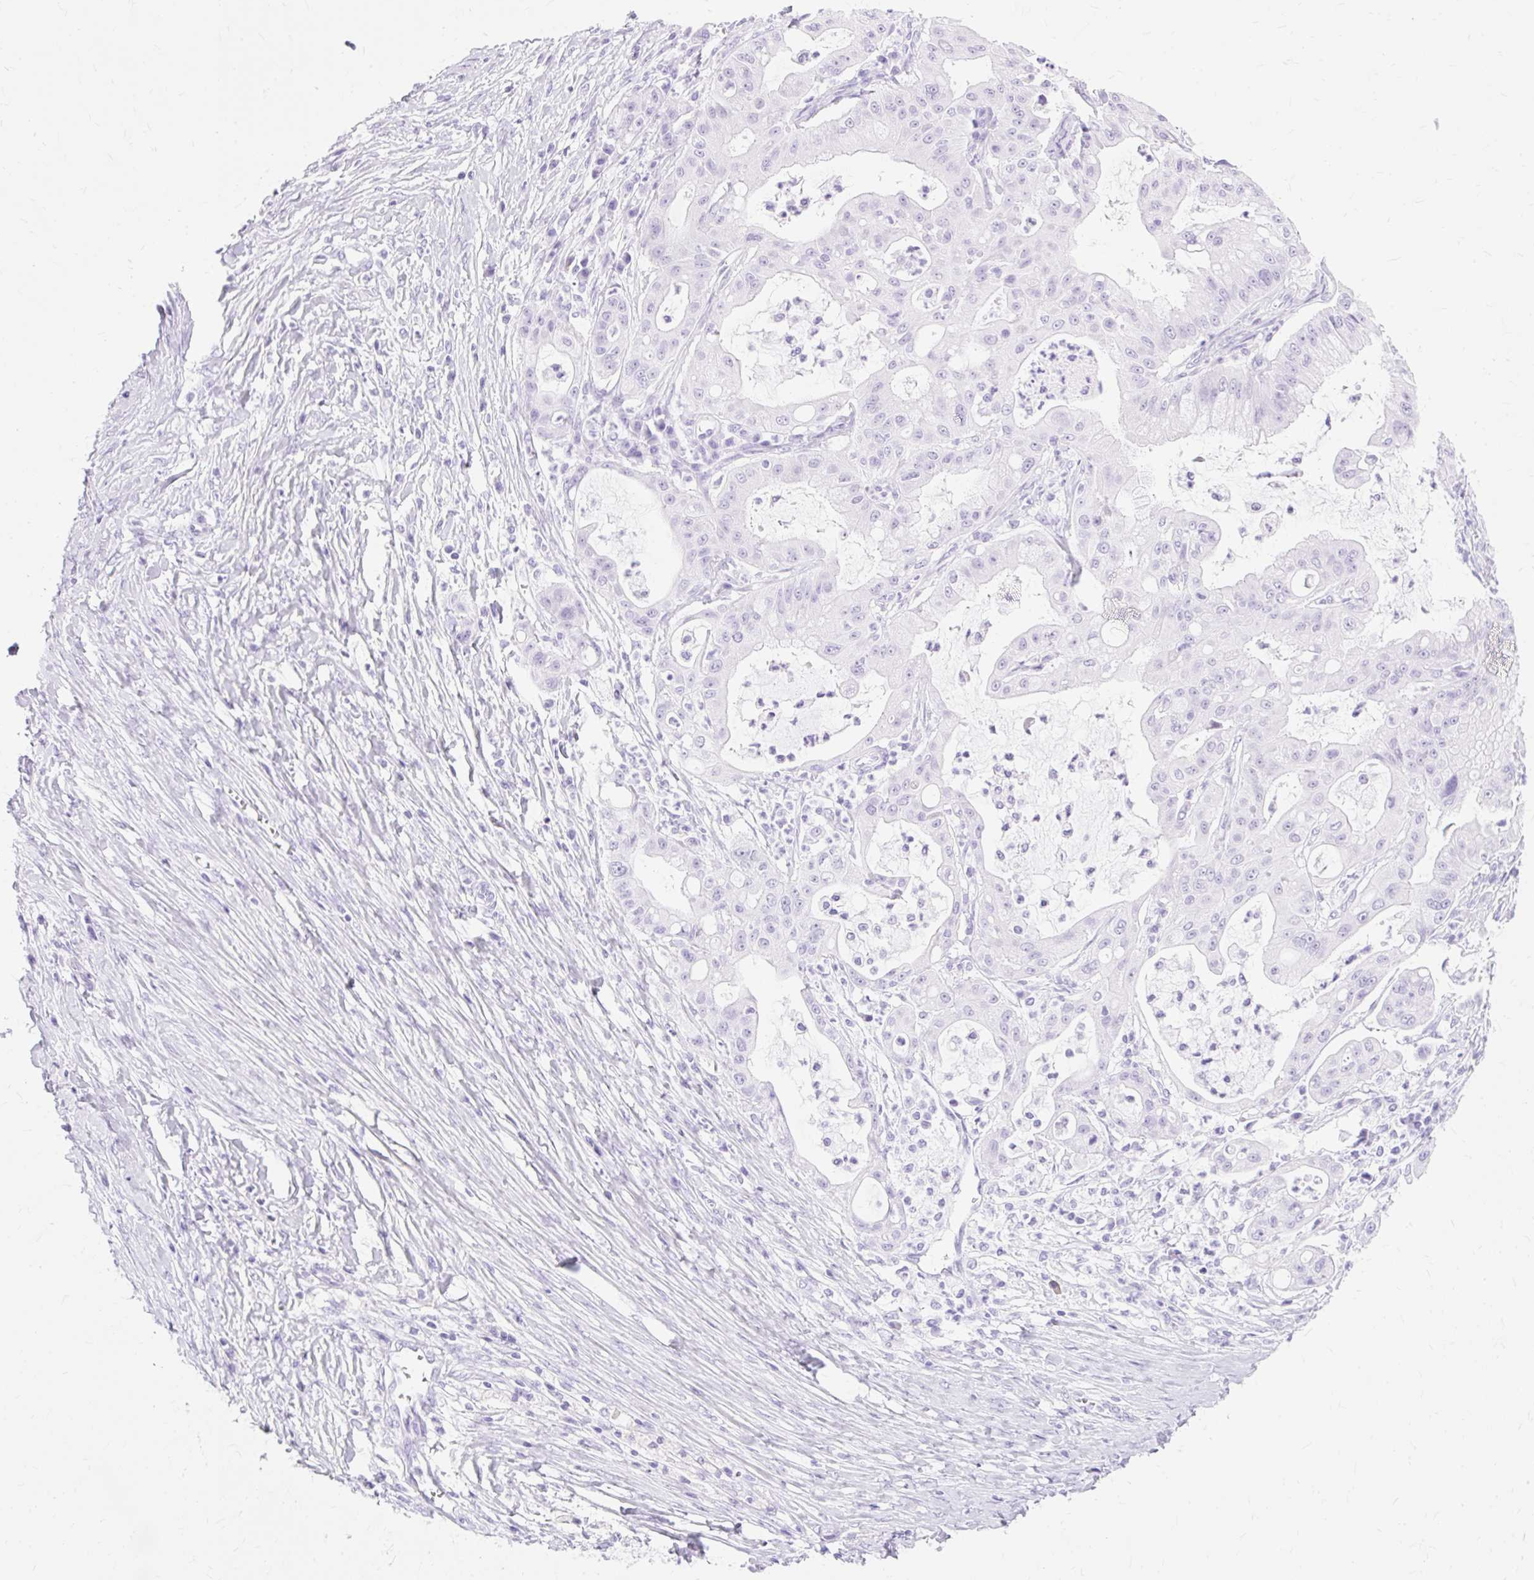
{"staining": {"intensity": "negative", "quantity": "none", "location": "none"}, "tissue": "ovarian cancer", "cell_type": "Tumor cells", "image_type": "cancer", "snomed": [{"axis": "morphology", "description": "Cystadenocarcinoma, mucinous, NOS"}, {"axis": "topography", "description": "Ovary"}], "caption": "Human ovarian mucinous cystadenocarcinoma stained for a protein using immunohistochemistry (IHC) displays no staining in tumor cells.", "gene": "MBP", "patient": {"sex": "female", "age": 70}}